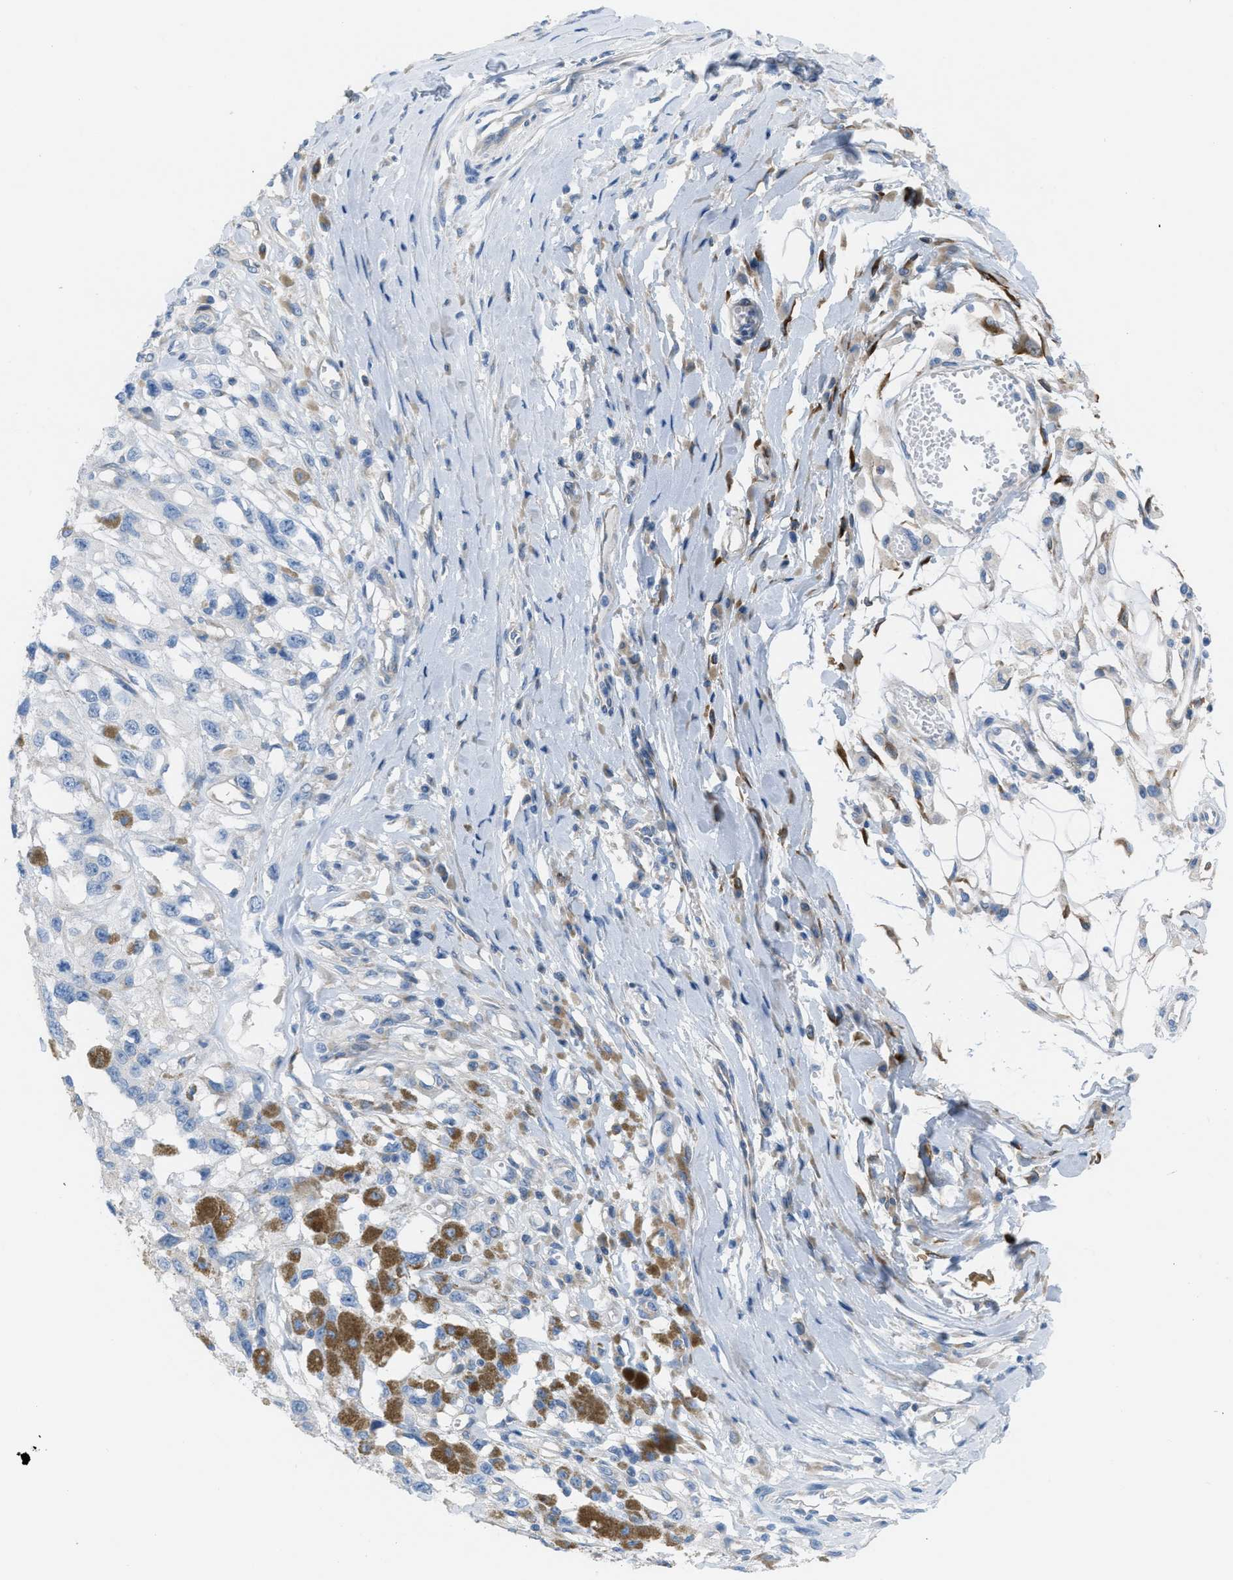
{"staining": {"intensity": "negative", "quantity": "none", "location": "none"}, "tissue": "melanoma", "cell_type": "Tumor cells", "image_type": "cancer", "snomed": [{"axis": "morphology", "description": "Malignant melanoma, Metastatic site"}, {"axis": "topography", "description": "Lymph node"}], "caption": "The micrograph shows no significant staining in tumor cells of melanoma.", "gene": "ASGR1", "patient": {"sex": "male", "age": 59}}